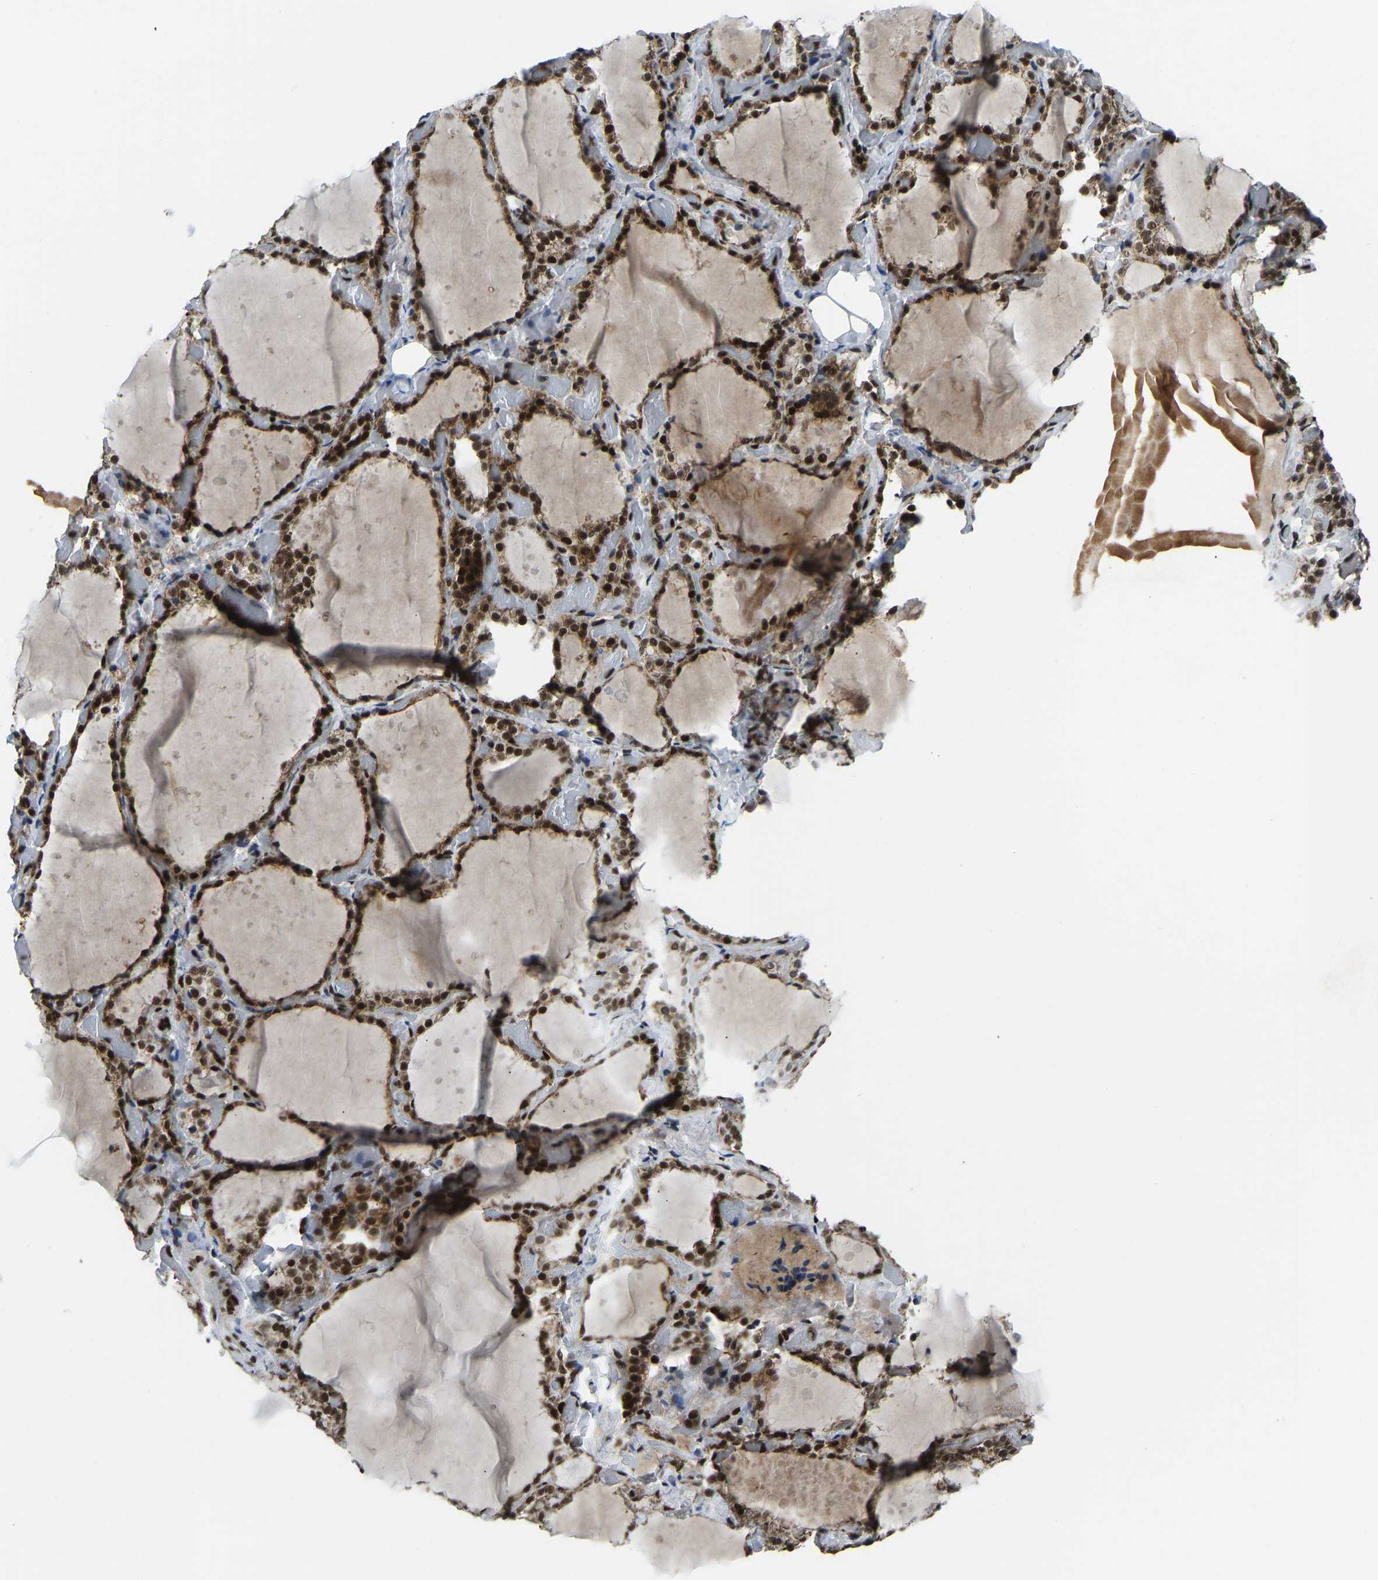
{"staining": {"intensity": "strong", "quantity": ">75%", "location": "cytoplasmic/membranous,nuclear"}, "tissue": "thyroid gland", "cell_type": "Glandular cells", "image_type": "normal", "snomed": [{"axis": "morphology", "description": "Normal tissue, NOS"}, {"axis": "topography", "description": "Thyroid gland"}], "caption": "Brown immunohistochemical staining in normal human thyroid gland displays strong cytoplasmic/membranous,nuclear staining in approximately >75% of glandular cells. The protein of interest is stained brown, and the nuclei are stained in blue (DAB (3,3'-diaminobenzidine) IHC with brightfield microscopy, high magnification).", "gene": "FOXK1", "patient": {"sex": "female", "age": 44}}